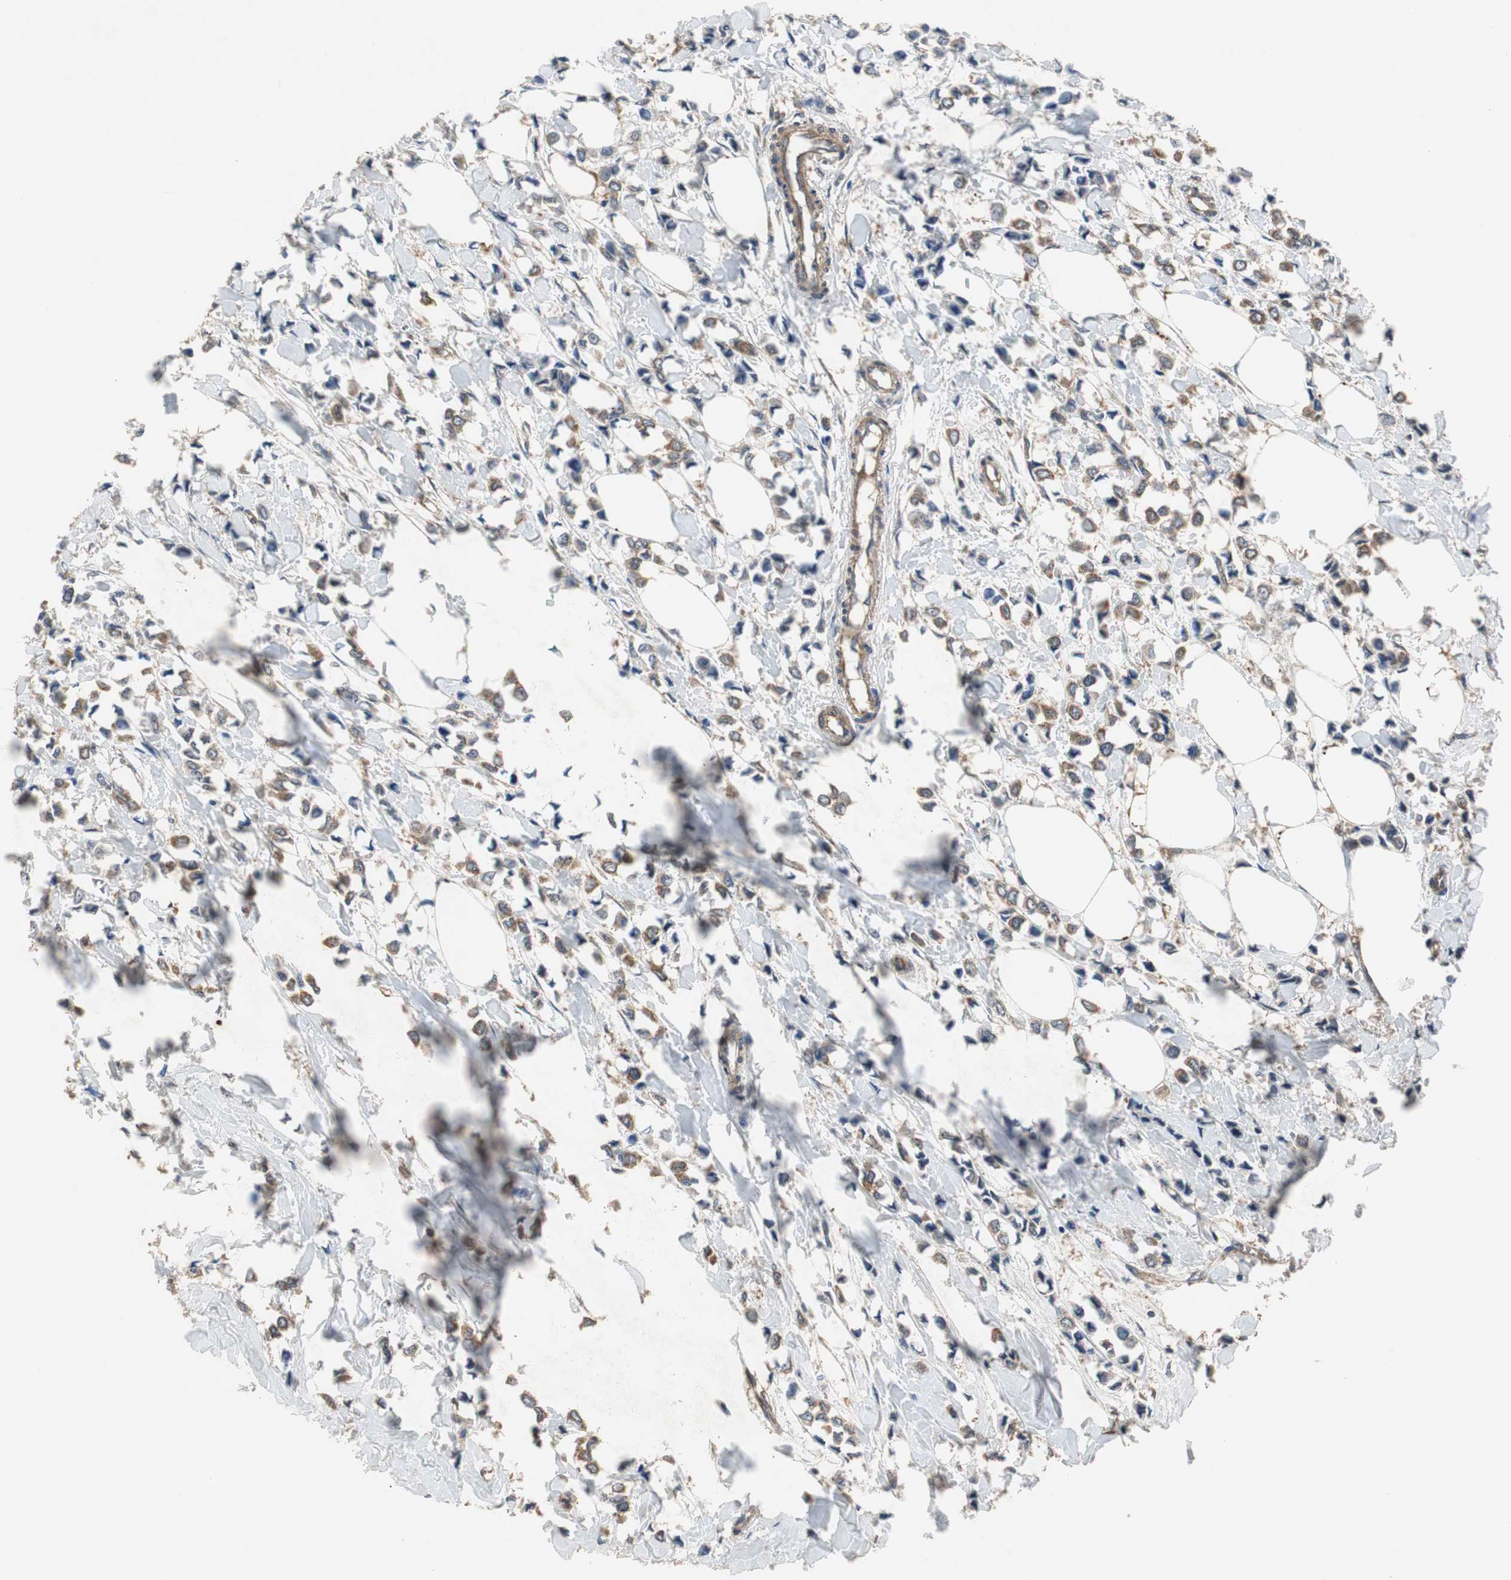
{"staining": {"intensity": "moderate", "quantity": "25%-75%", "location": "cytoplasmic/membranous"}, "tissue": "breast cancer", "cell_type": "Tumor cells", "image_type": "cancer", "snomed": [{"axis": "morphology", "description": "Lobular carcinoma"}, {"axis": "topography", "description": "Breast"}], "caption": "IHC photomicrograph of neoplastic tissue: human breast cancer (lobular carcinoma) stained using immunohistochemistry reveals medium levels of moderate protein expression localized specifically in the cytoplasmic/membranous of tumor cells, appearing as a cytoplasmic/membranous brown color.", "gene": "VBP1", "patient": {"sex": "female", "age": 51}}